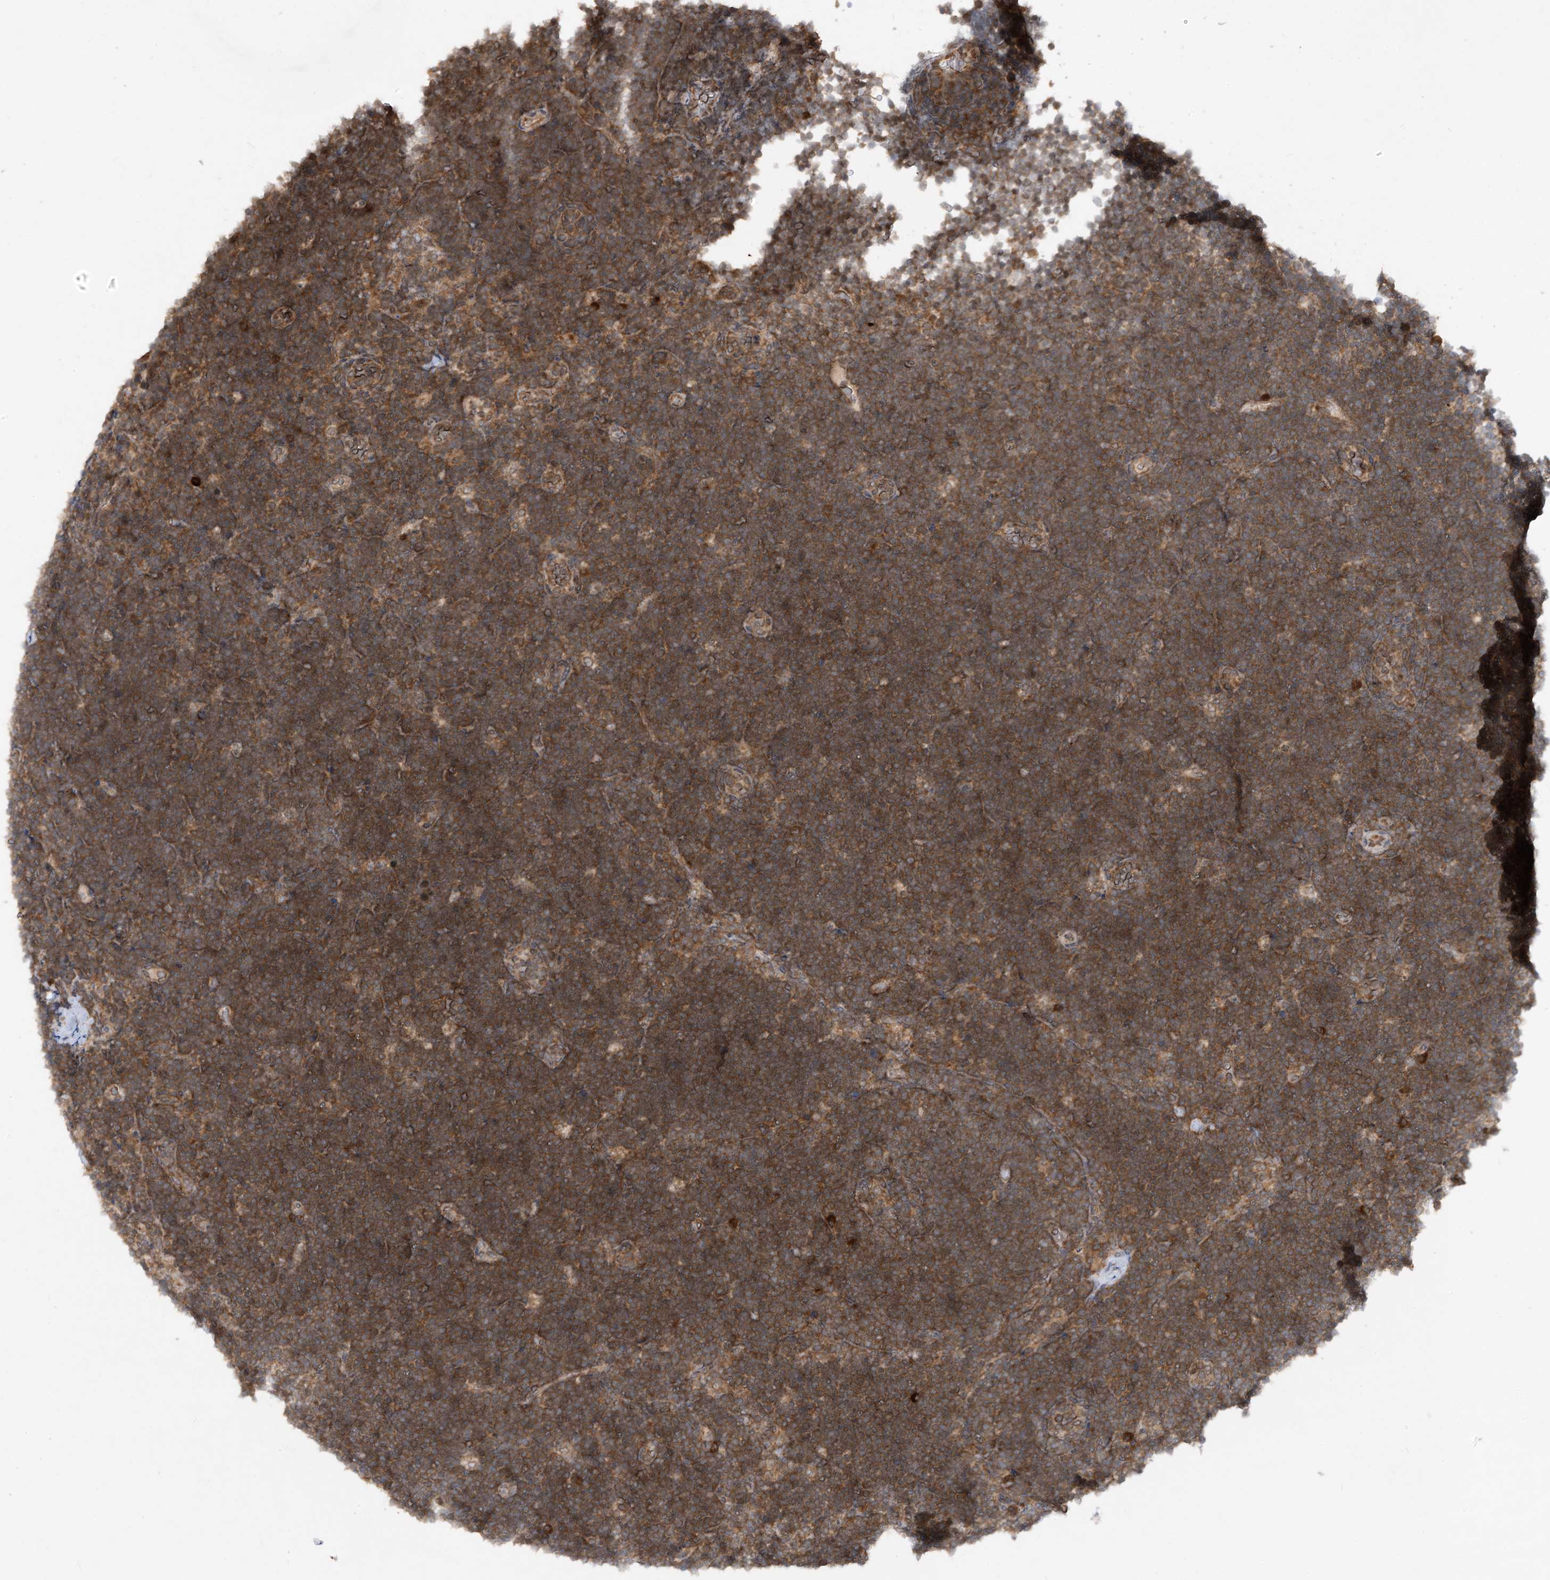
{"staining": {"intensity": "moderate", "quantity": ">75%", "location": "cytoplasmic/membranous"}, "tissue": "lymphoma", "cell_type": "Tumor cells", "image_type": "cancer", "snomed": [{"axis": "morphology", "description": "Malignant lymphoma, non-Hodgkin's type, High grade"}, {"axis": "topography", "description": "Lymph node"}], "caption": "A photomicrograph of high-grade malignant lymphoma, non-Hodgkin's type stained for a protein demonstrates moderate cytoplasmic/membranous brown staining in tumor cells.", "gene": "RPL34", "patient": {"sex": "male", "age": 13}}